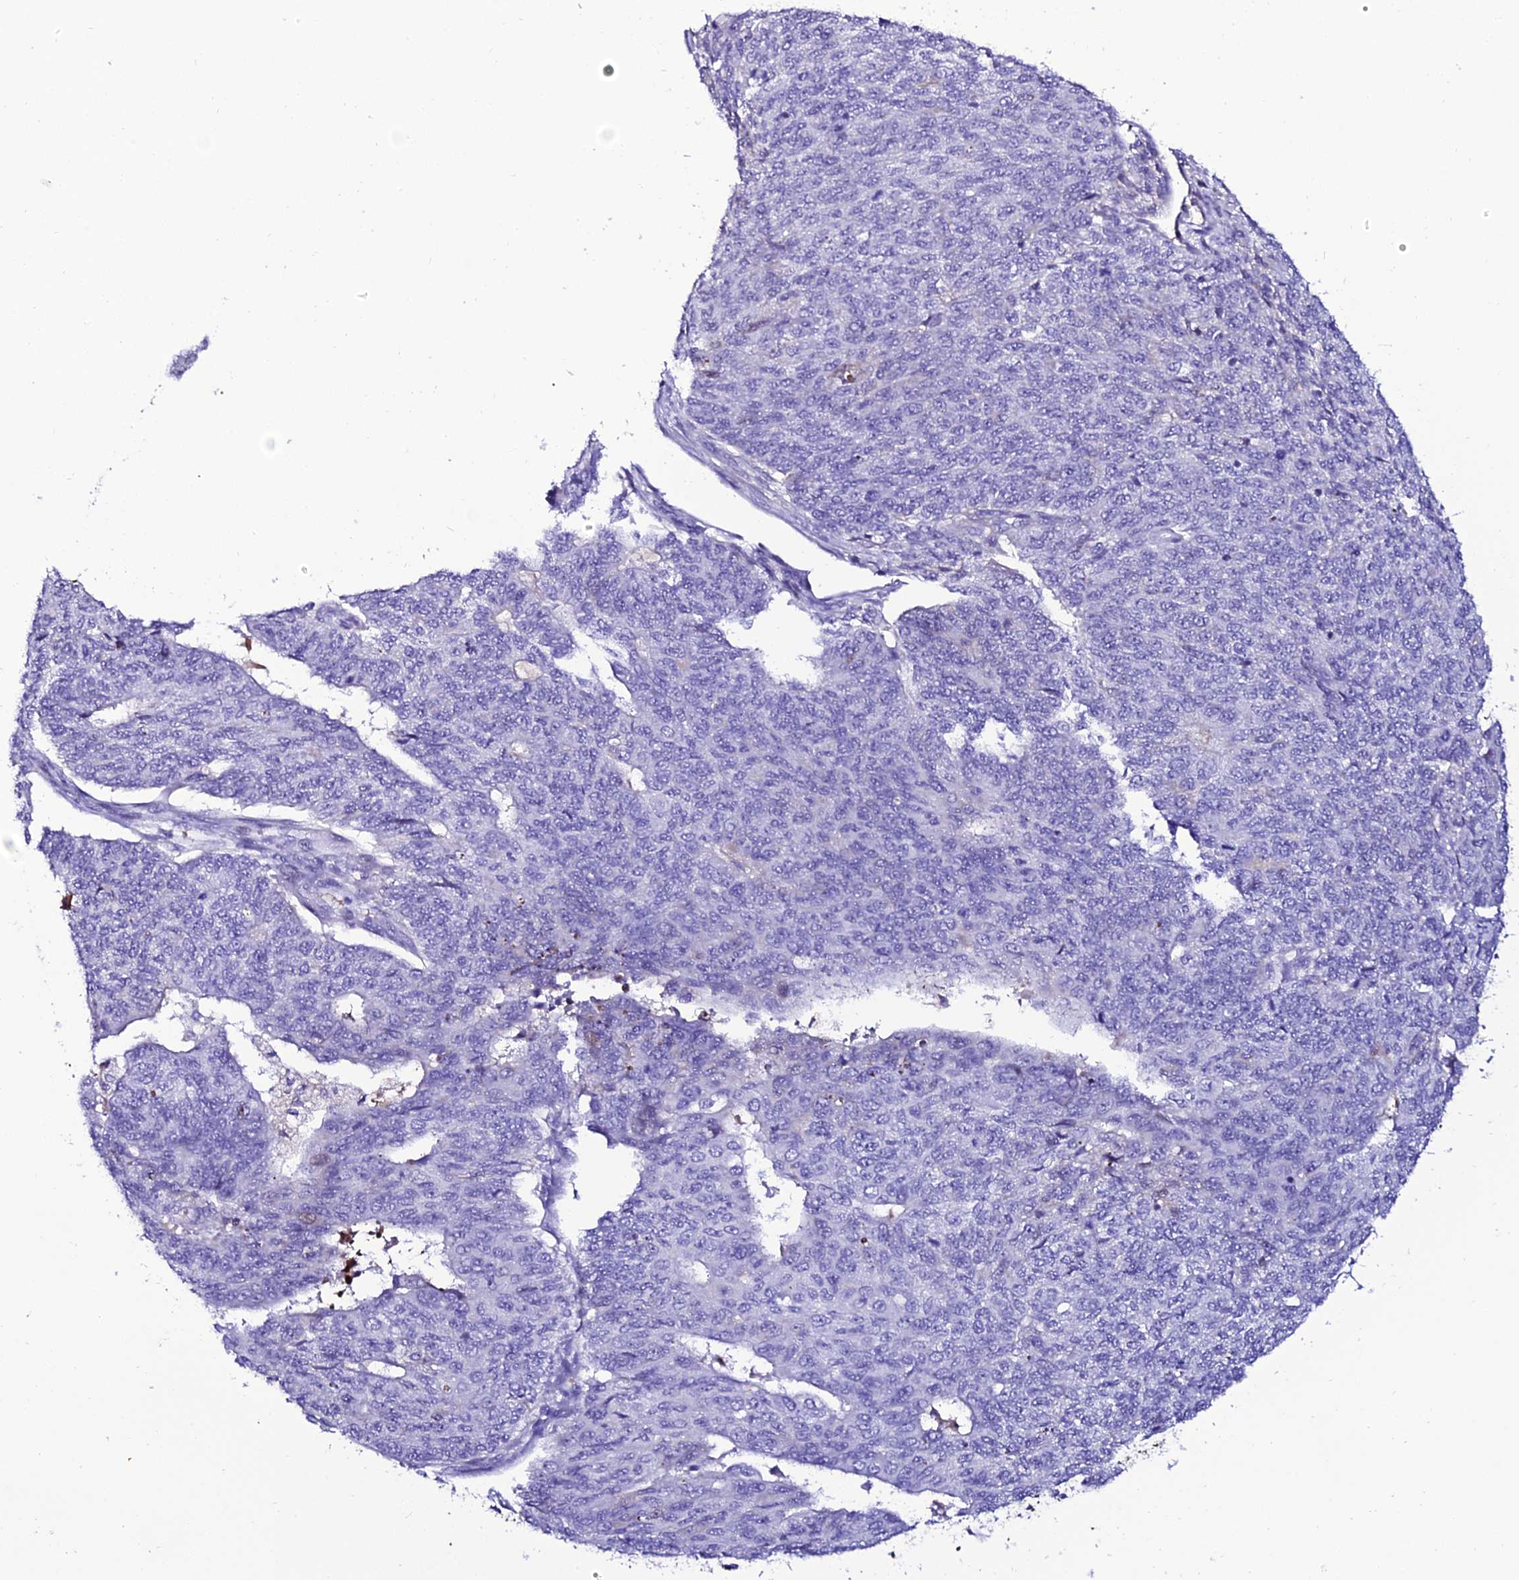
{"staining": {"intensity": "negative", "quantity": "none", "location": "none"}, "tissue": "endometrial cancer", "cell_type": "Tumor cells", "image_type": "cancer", "snomed": [{"axis": "morphology", "description": "Adenocarcinoma, NOS"}, {"axis": "topography", "description": "Endometrium"}], "caption": "Endometrial cancer was stained to show a protein in brown. There is no significant expression in tumor cells.", "gene": "DEFB132", "patient": {"sex": "female", "age": 32}}